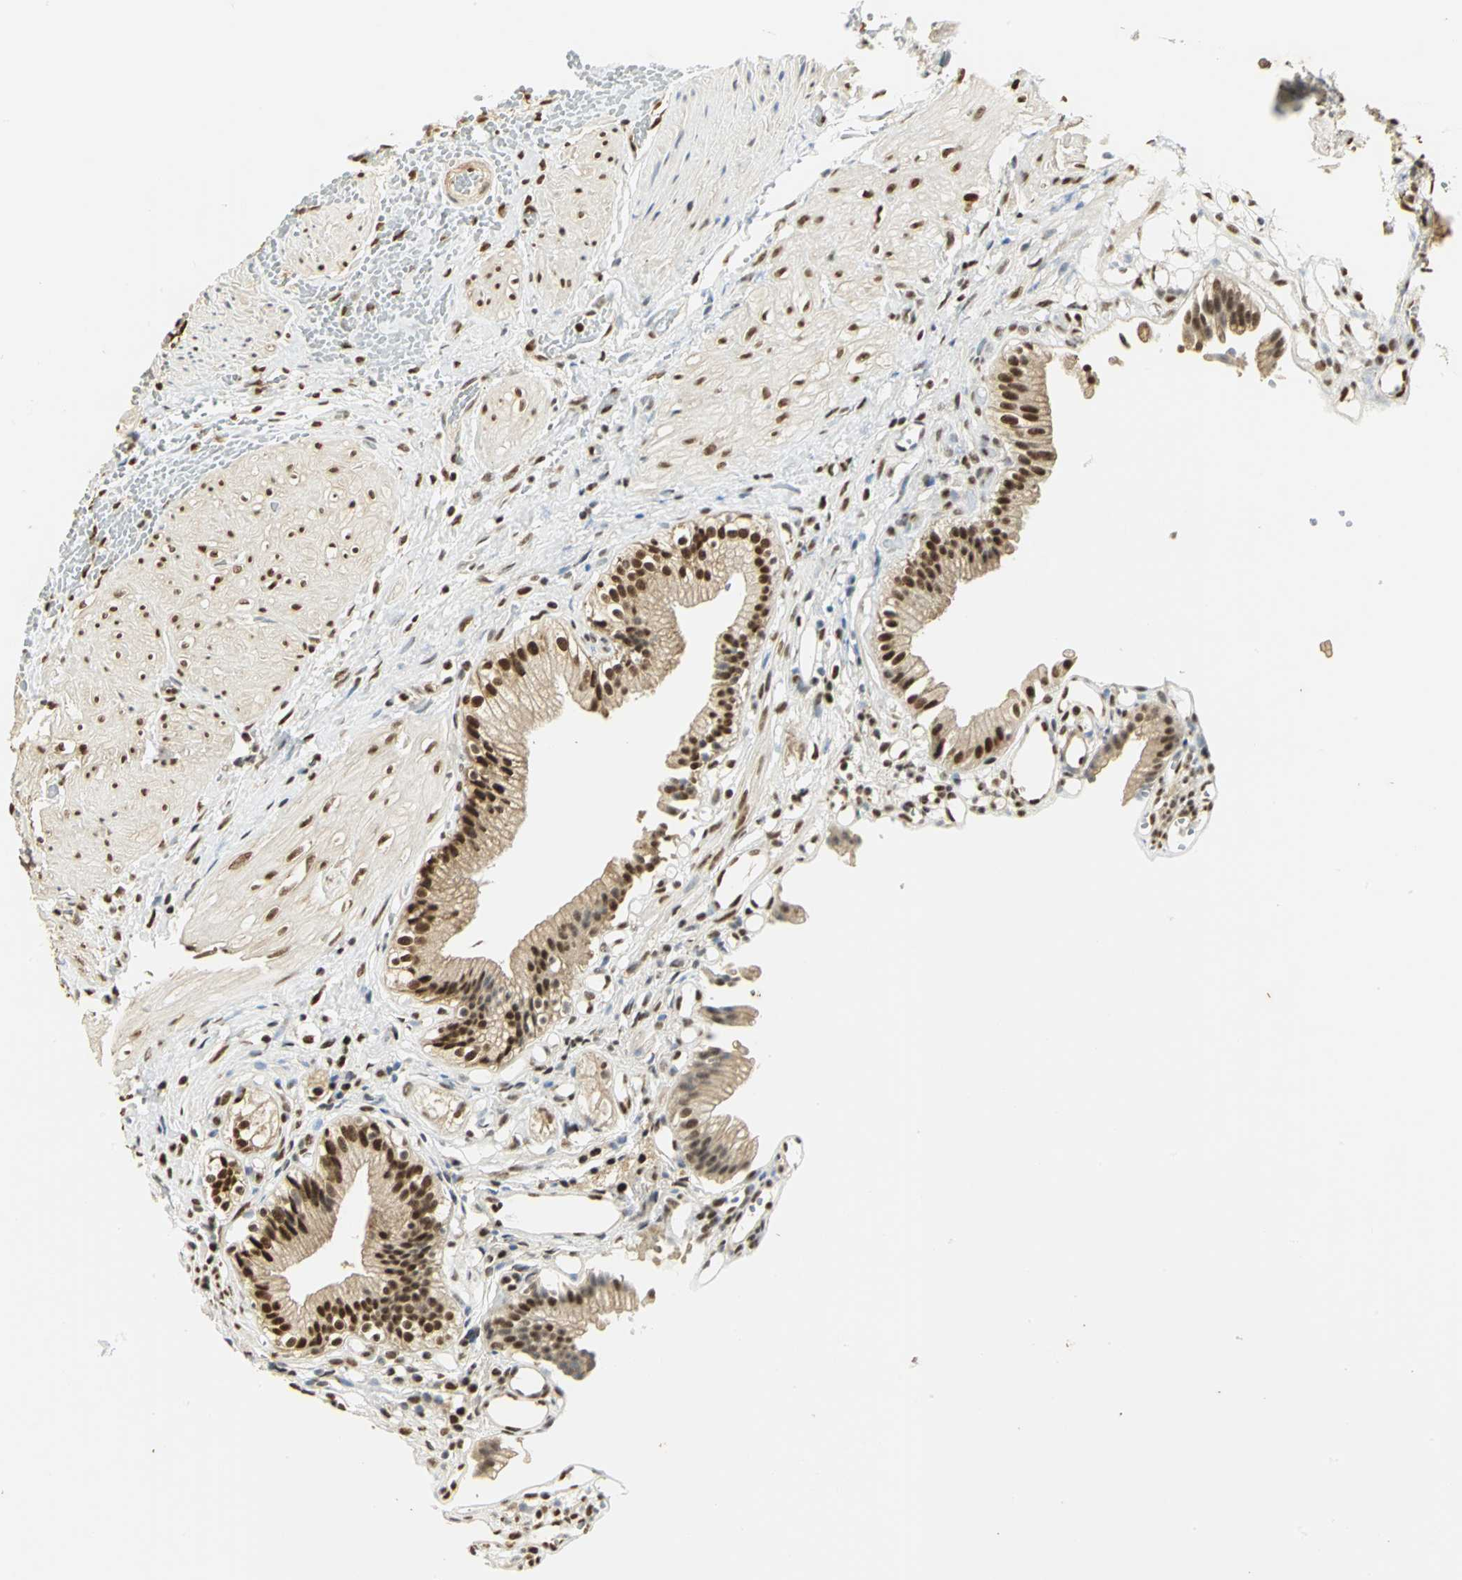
{"staining": {"intensity": "strong", "quantity": ">75%", "location": "cytoplasmic/membranous,nuclear"}, "tissue": "gallbladder", "cell_type": "Glandular cells", "image_type": "normal", "snomed": [{"axis": "morphology", "description": "Normal tissue, NOS"}, {"axis": "topography", "description": "Gallbladder"}], "caption": "About >75% of glandular cells in normal gallbladder reveal strong cytoplasmic/membranous,nuclear protein staining as visualized by brown immunohistochemical staining.", "gene": "SET", "patient": {"sex": "male", "age": 65}}